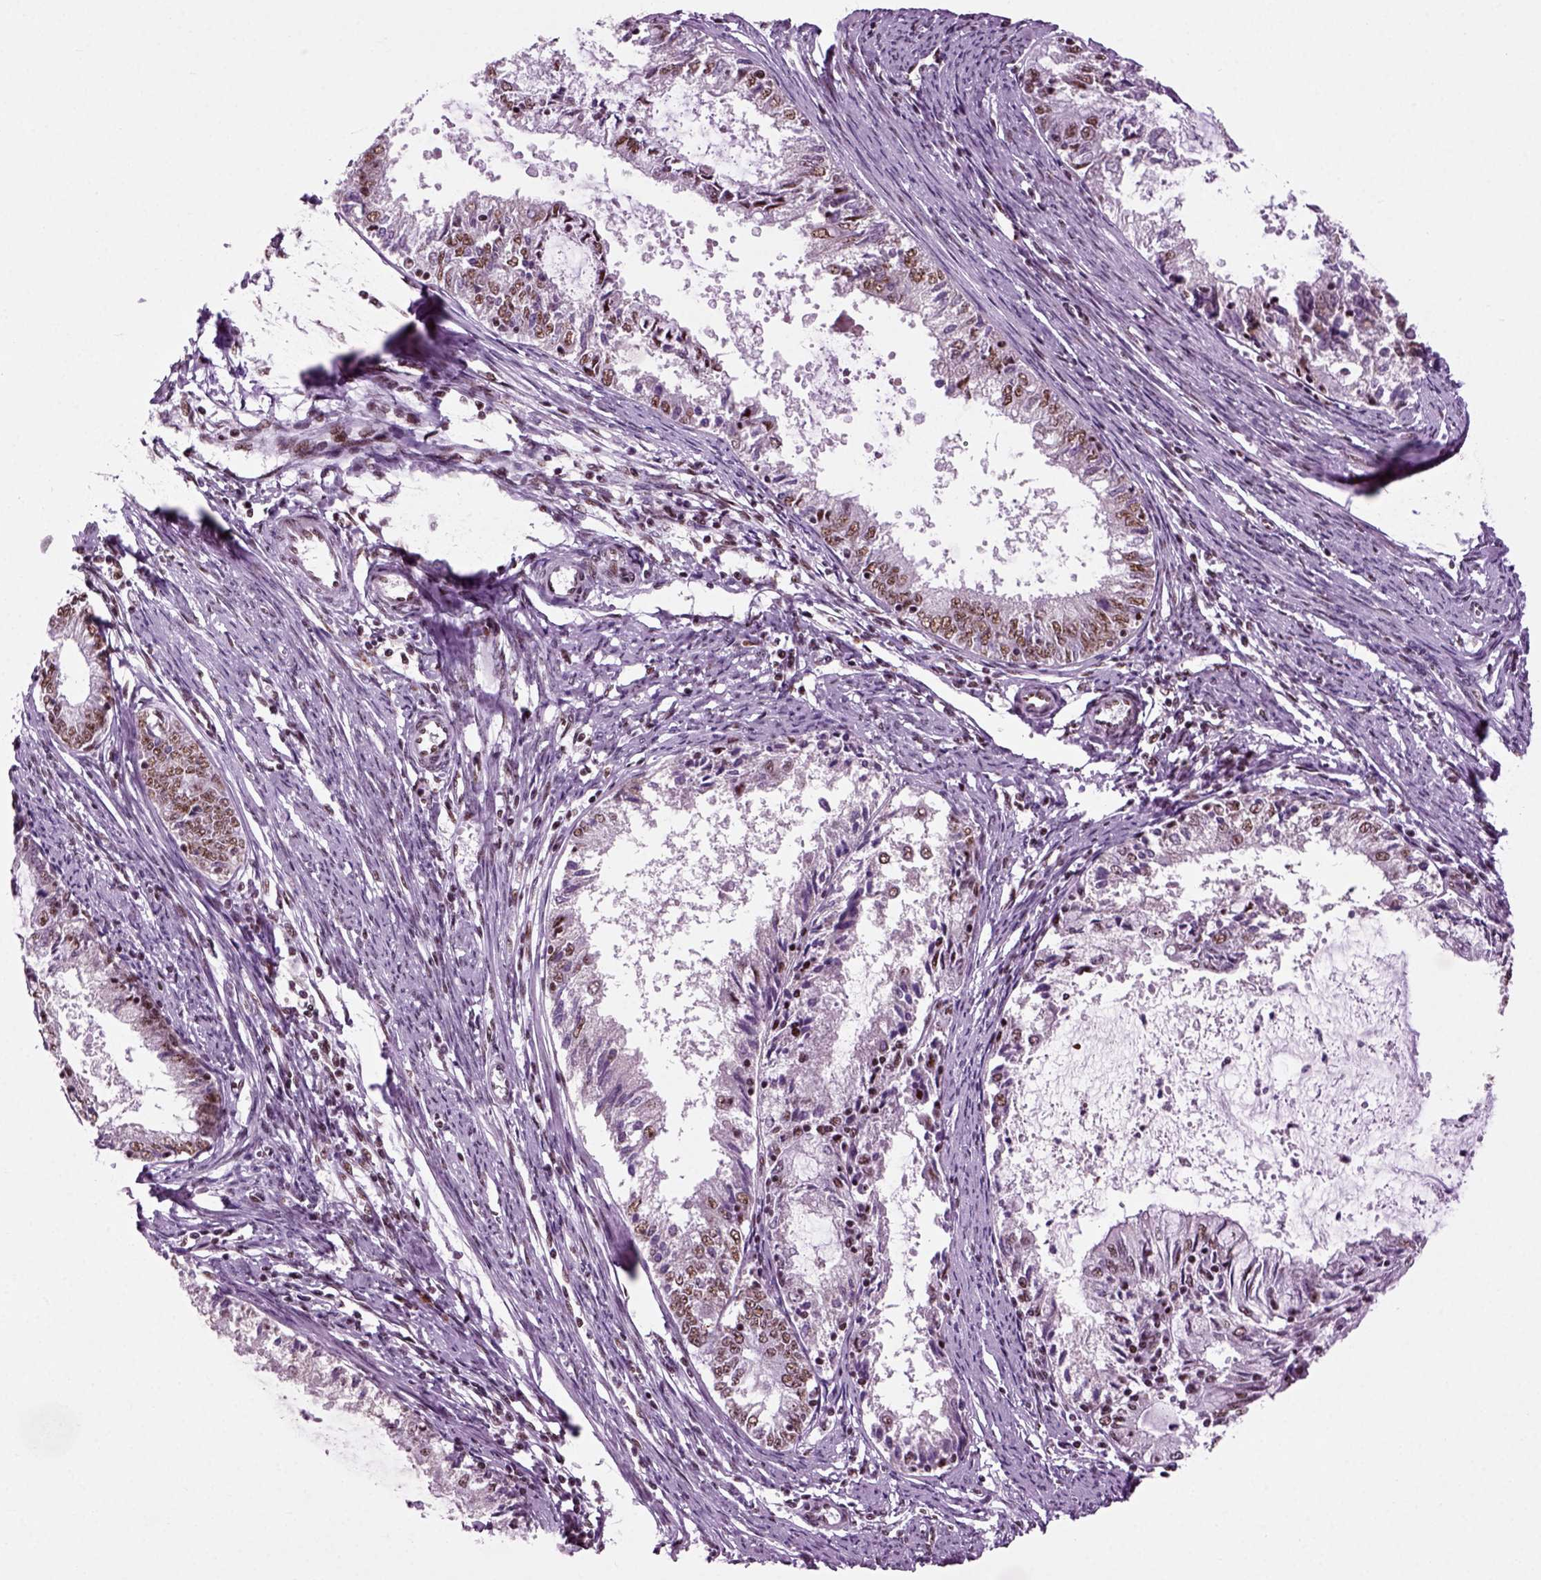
{"staining": {"intensity": "moderate", "quantity": "25%-75%", "location": "nuclear"}, "tissue": "endometrial cancer", "cell_type": "Tumor cells", "image_type": "cancer", "snomed": [{"axis": "morphology", "description": "Adenocarcinoma, NOS"}, {"axis": "topography", "description": "Endometrium"}], "caption": "Protein expression analysis of human endometrial cancer reveals moderate nuclear expression in approximately 25%-75% of tumor cells.", "gene": "RCOR3", "patient": {"sex": "female", "age": 57}}